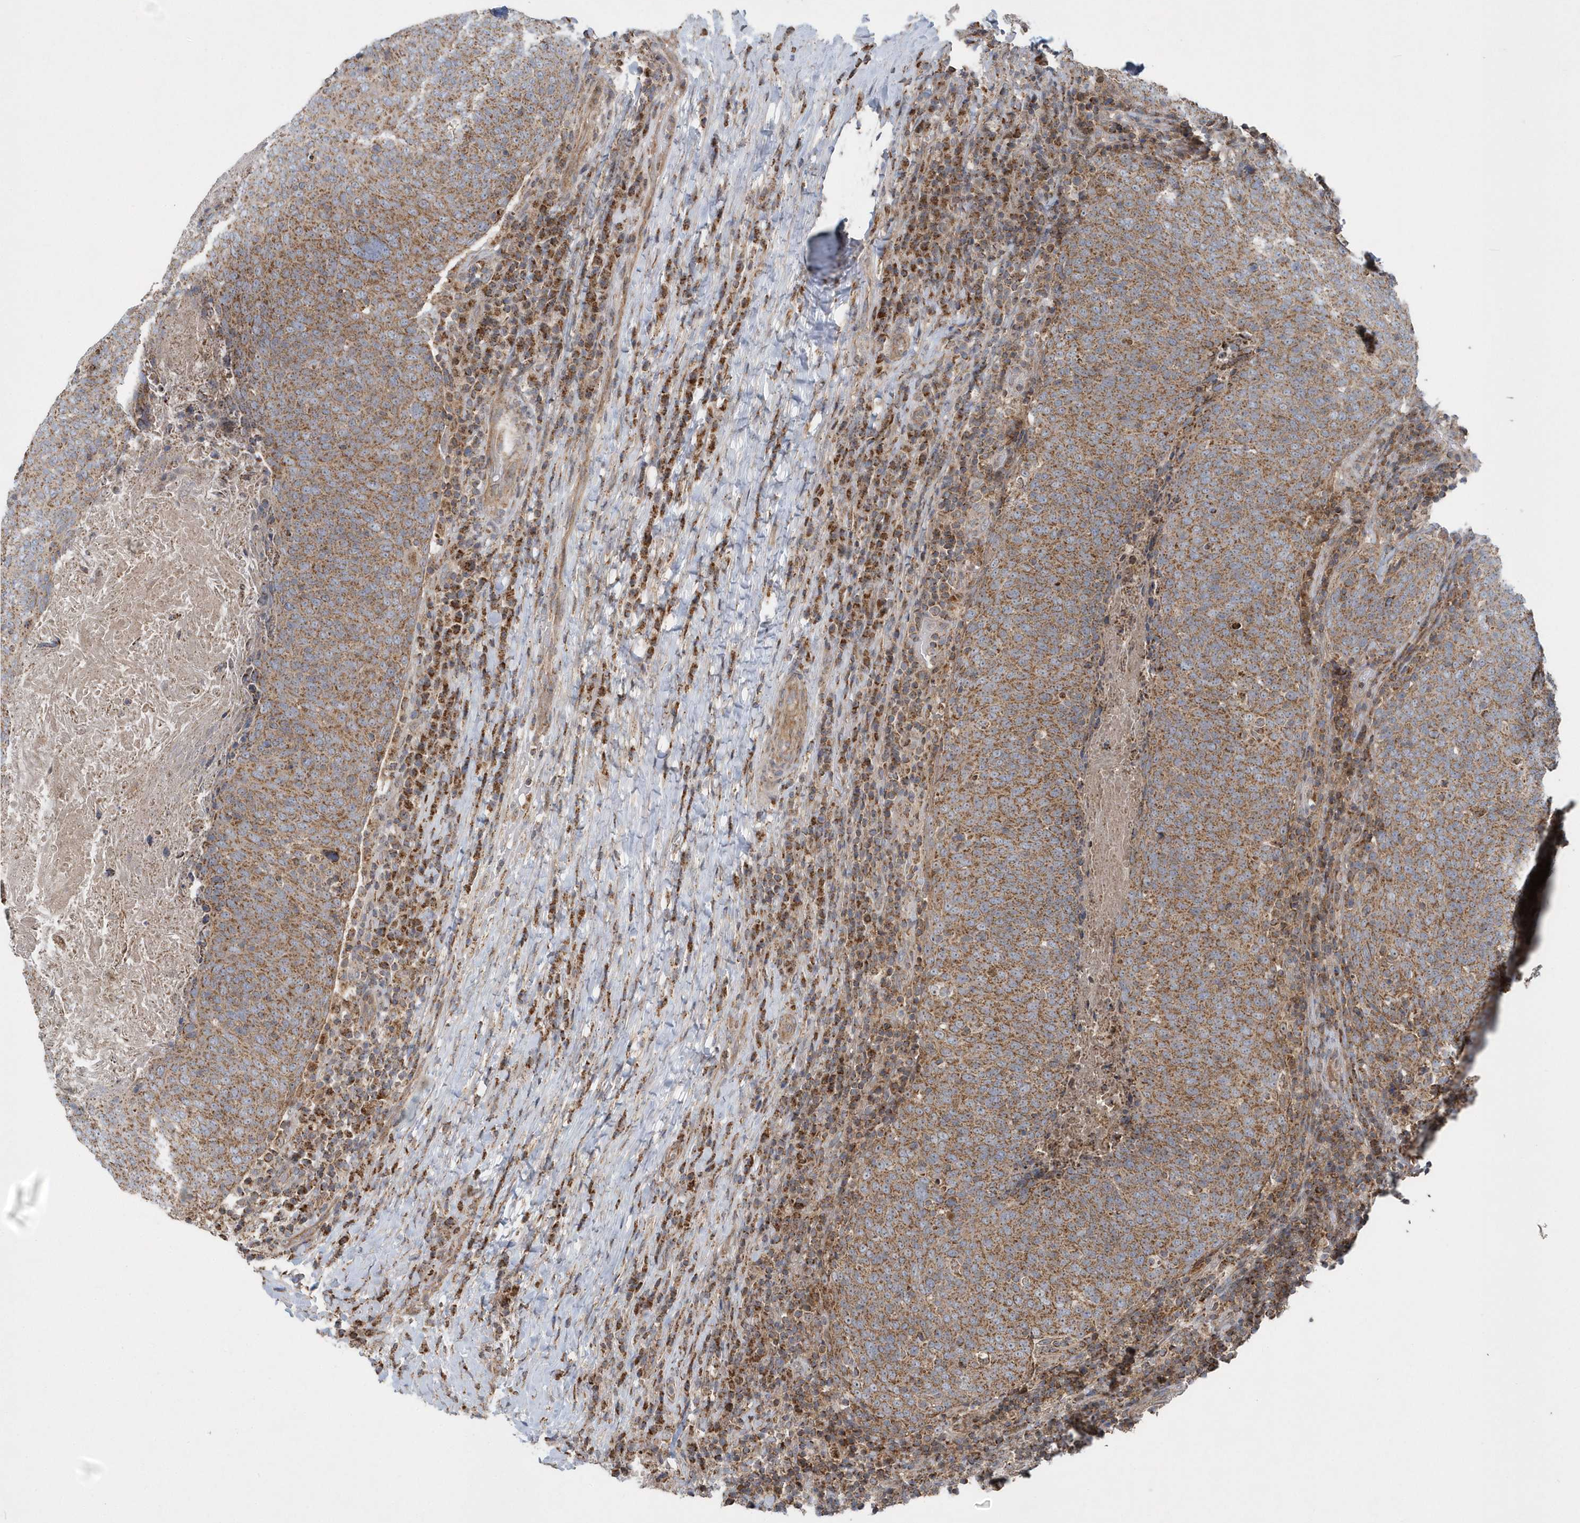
{"staining": {"intensity": "moderate", "quantity": ">75%", "location": "cytoplasmic/membranous"}, "tissue": "head and neck cancer", "cell_type": "Tumor cells", "image_type": "cancer", "snomed": [{"axis": "morphology", "description": "Squamous cell carcinoma, NOS"}, {"axis": "morphology", "description": "Squamous cell carcinoma, metastatic, NOS"}, {"axis": "topography", "description": "Lymph node"}, {"axis": "topography", "description": "Head-Neck"}], "caption": "Immunohistochemistry of human head and neck cancer (metastatic squamous cell carcinoma) reveals medium levels of moderate cytoplasmic/membranous staining in approximately >75% of tumor cells.", "gene": "PPP1R7", "patient": {"sex": "male", "age": 62}}